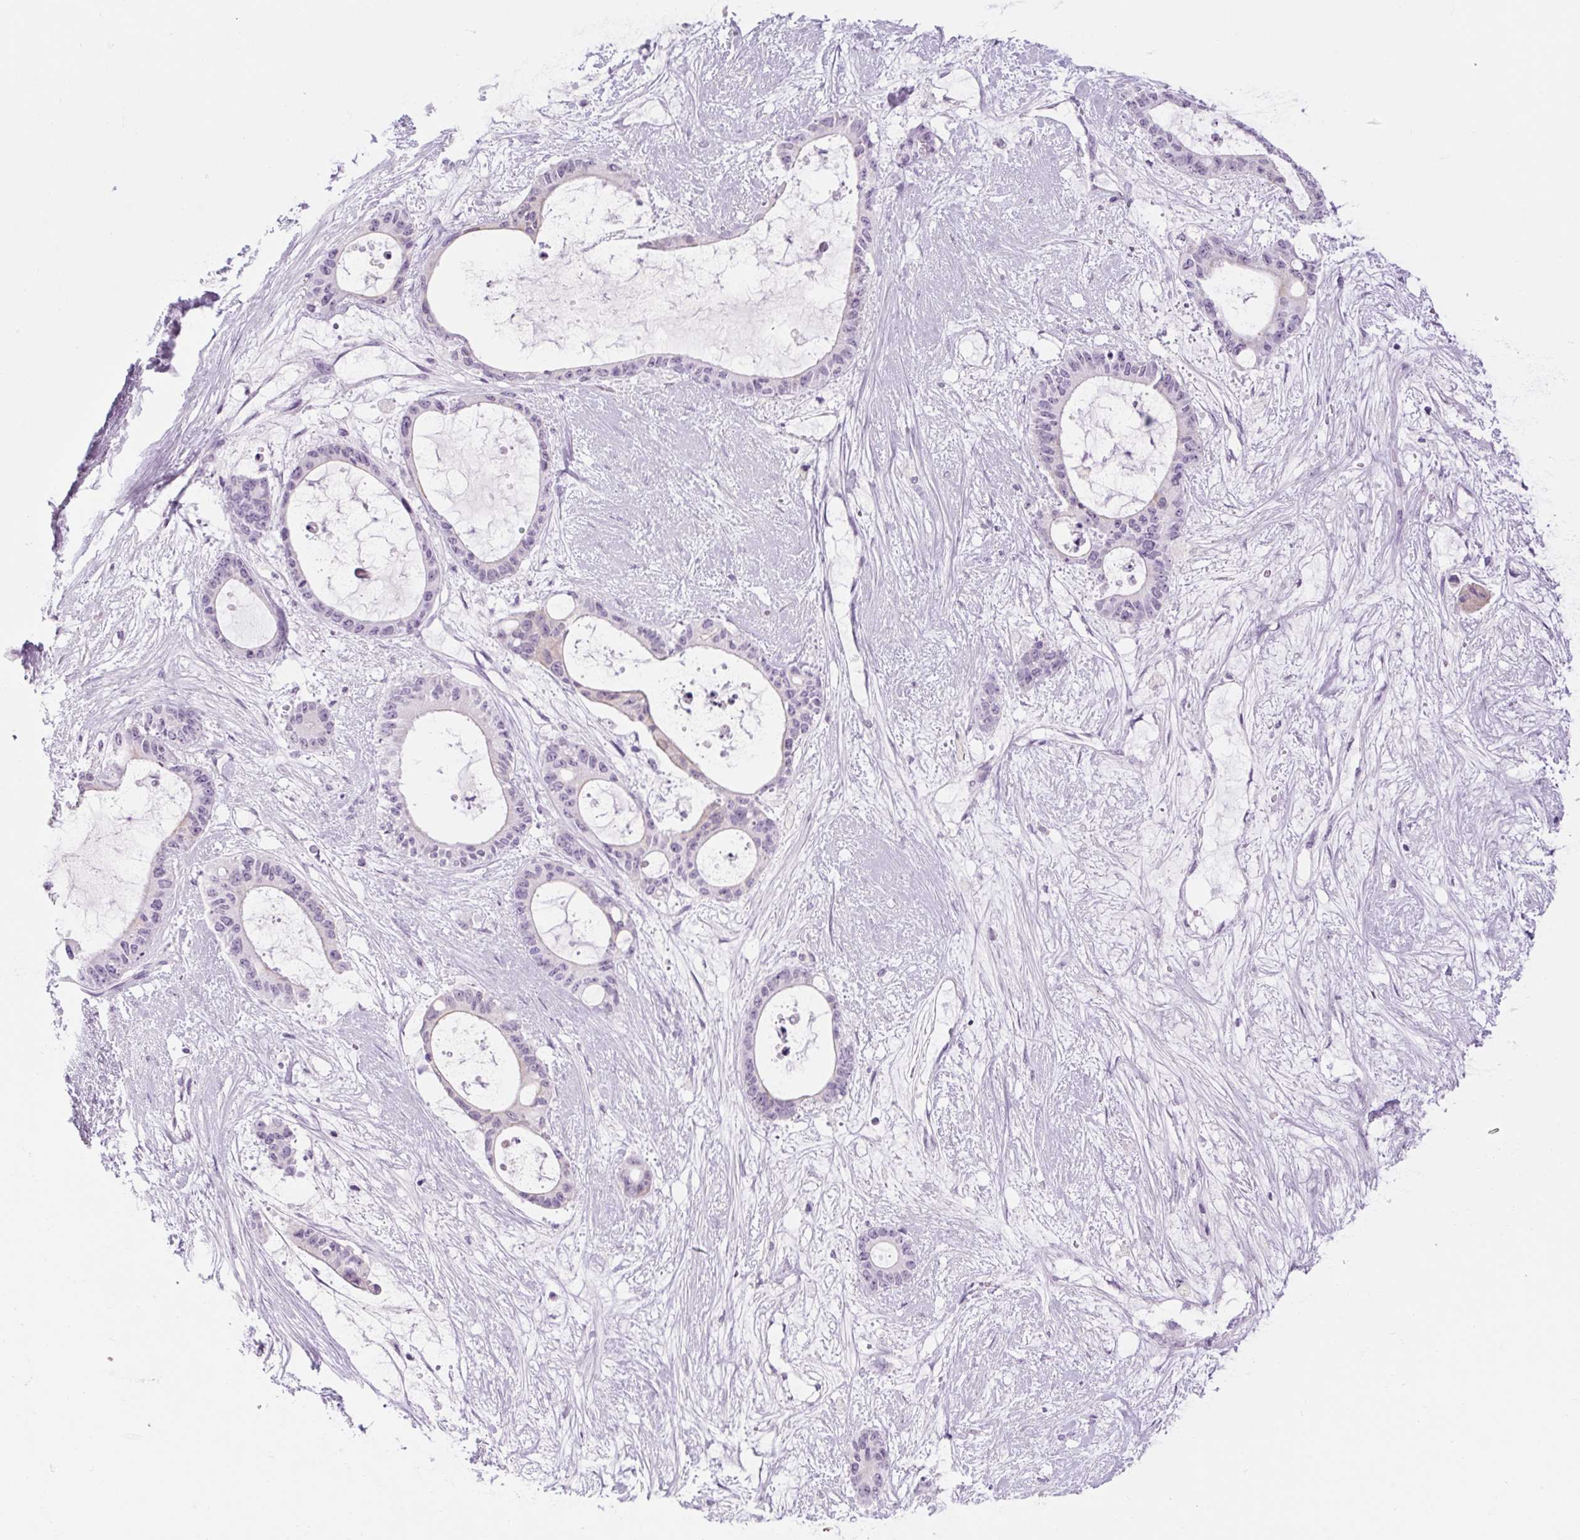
{"staining": {"intensity": "negative", "quantity": "none", "location": "none"}, "tissue": "liver cancer", "cell_type": "Tumor cells", "image_type": "cancer", "snomed": [{"axis": "morphology", "description": "Normal tissue, NOS"}, {"axis": "morphology", "description": "Cholangiocarcinoma"}, {"axis": "topography", "description": "Liver"}, {"axis": "topography", "description": "Peripheral nerve tissue"}], "caption": "DAB (3,3'-diaminobenzidine) immunohistochemical staining of liver cholangiocarcinoma displays no significant expression in tumor cells.", "gene": "RPTN", "patient": {"sex": "female", "age": 73}}